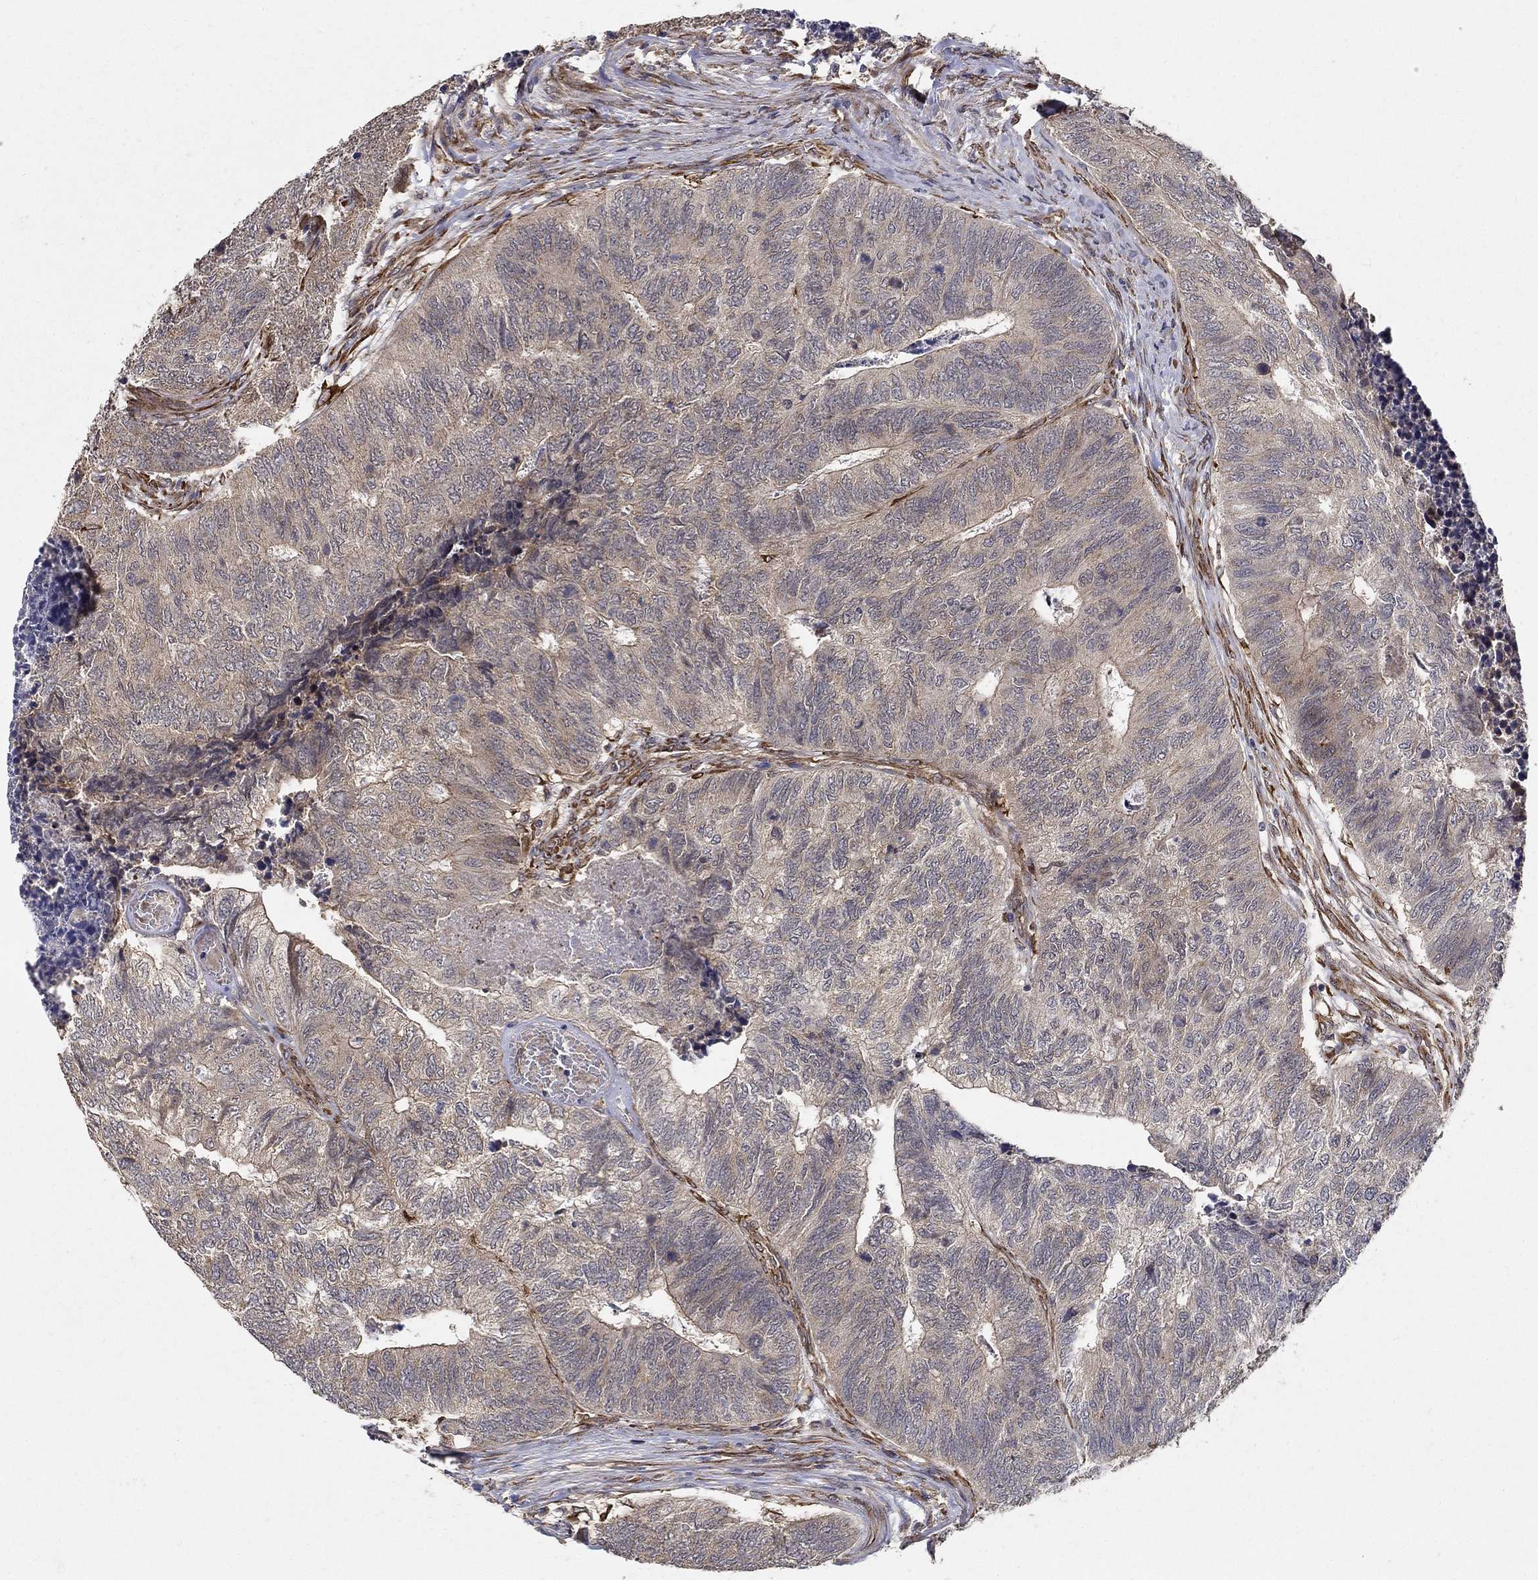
{"staining": {"intensity": "weak", "quantity": "25%-75%", "location": "cytoplasmic/membranous"}, "tissue": "colorectal cancer", "cell_type": "Tumor cells", "image_type": "cancer", "snomed": [{"axis": "morphology", "description": "Adenocarcinoma, NOS"}, {"axis": "topography", "description": "Colon"}], "caption": "Immunohistochemistry (DAB) staining of adenocarcinoma (colorectal) exhibits weak cytoplasmic/membranous protein staining in approximately 25%-75% of tumor cells. The protein of interest is stained brown, and the nuclei are stained in blue (DAB IHC with brightfield microscopy, high magnification).", "gene": "ZNF594", "patient": {"sex": "female", "age": 67}}